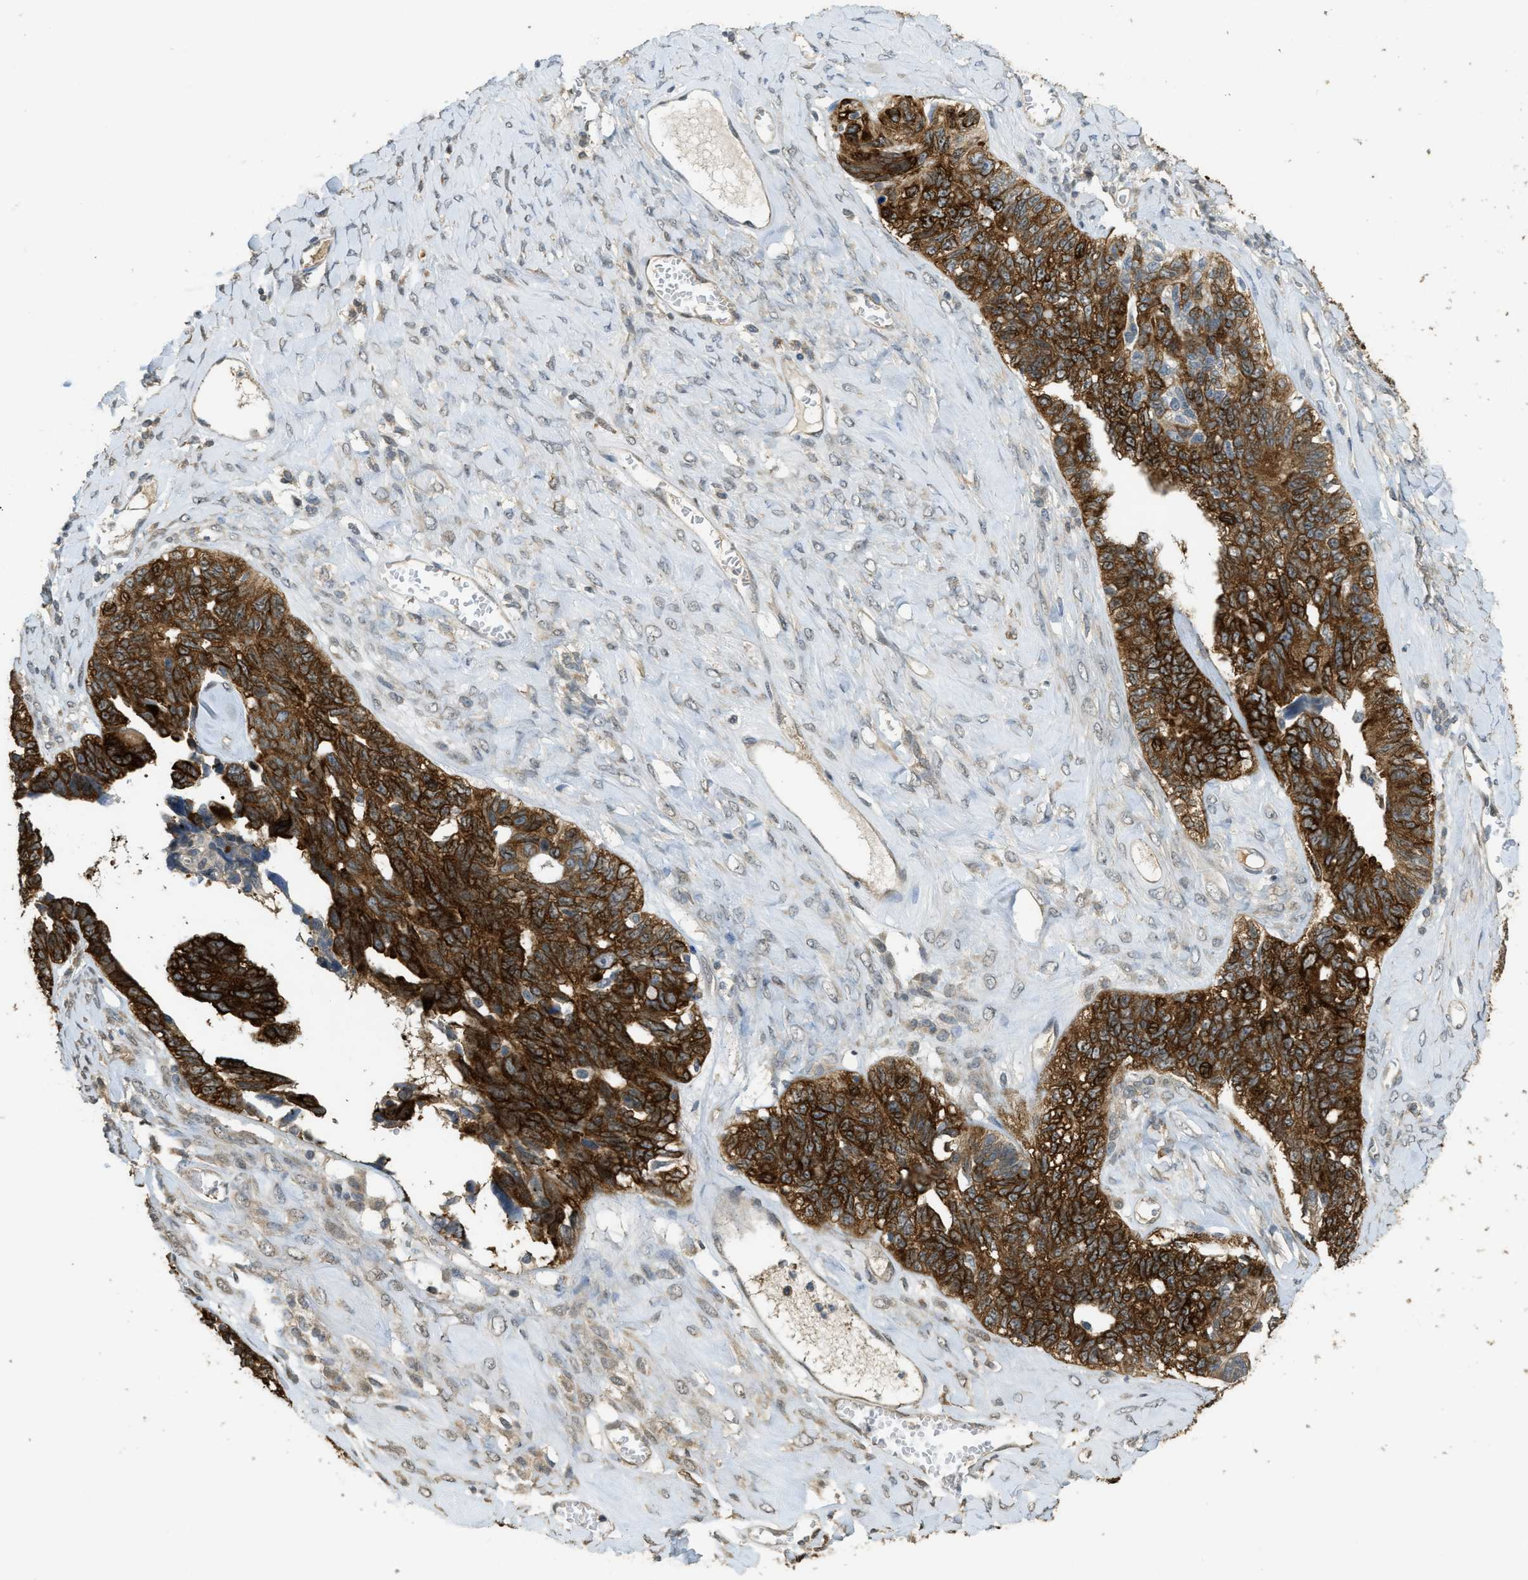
{"staining": {"intensity": "strong", "quantity": ">75%", "location": "cytoplasmic/membranous"}, "tissue": "ovarian cancer", "cell_type": "Tumor cells", "image_type": "cancer", "snomed": [{"axis": "morphology", "description": "Cystadenocarcinoma, serous, NOS"}, {"axis": "topography", "description": "Ovary"}], "caption": "Strong cytoplasmic/membranous expression for a protein is appreciated in about >75% of tumor cells of serous cystadenocarcinoma (ovarian) using immunohistochemistry (IHC).", "gene": "IGF2BP2", "patient": {"sex": "female", "age": 79}}